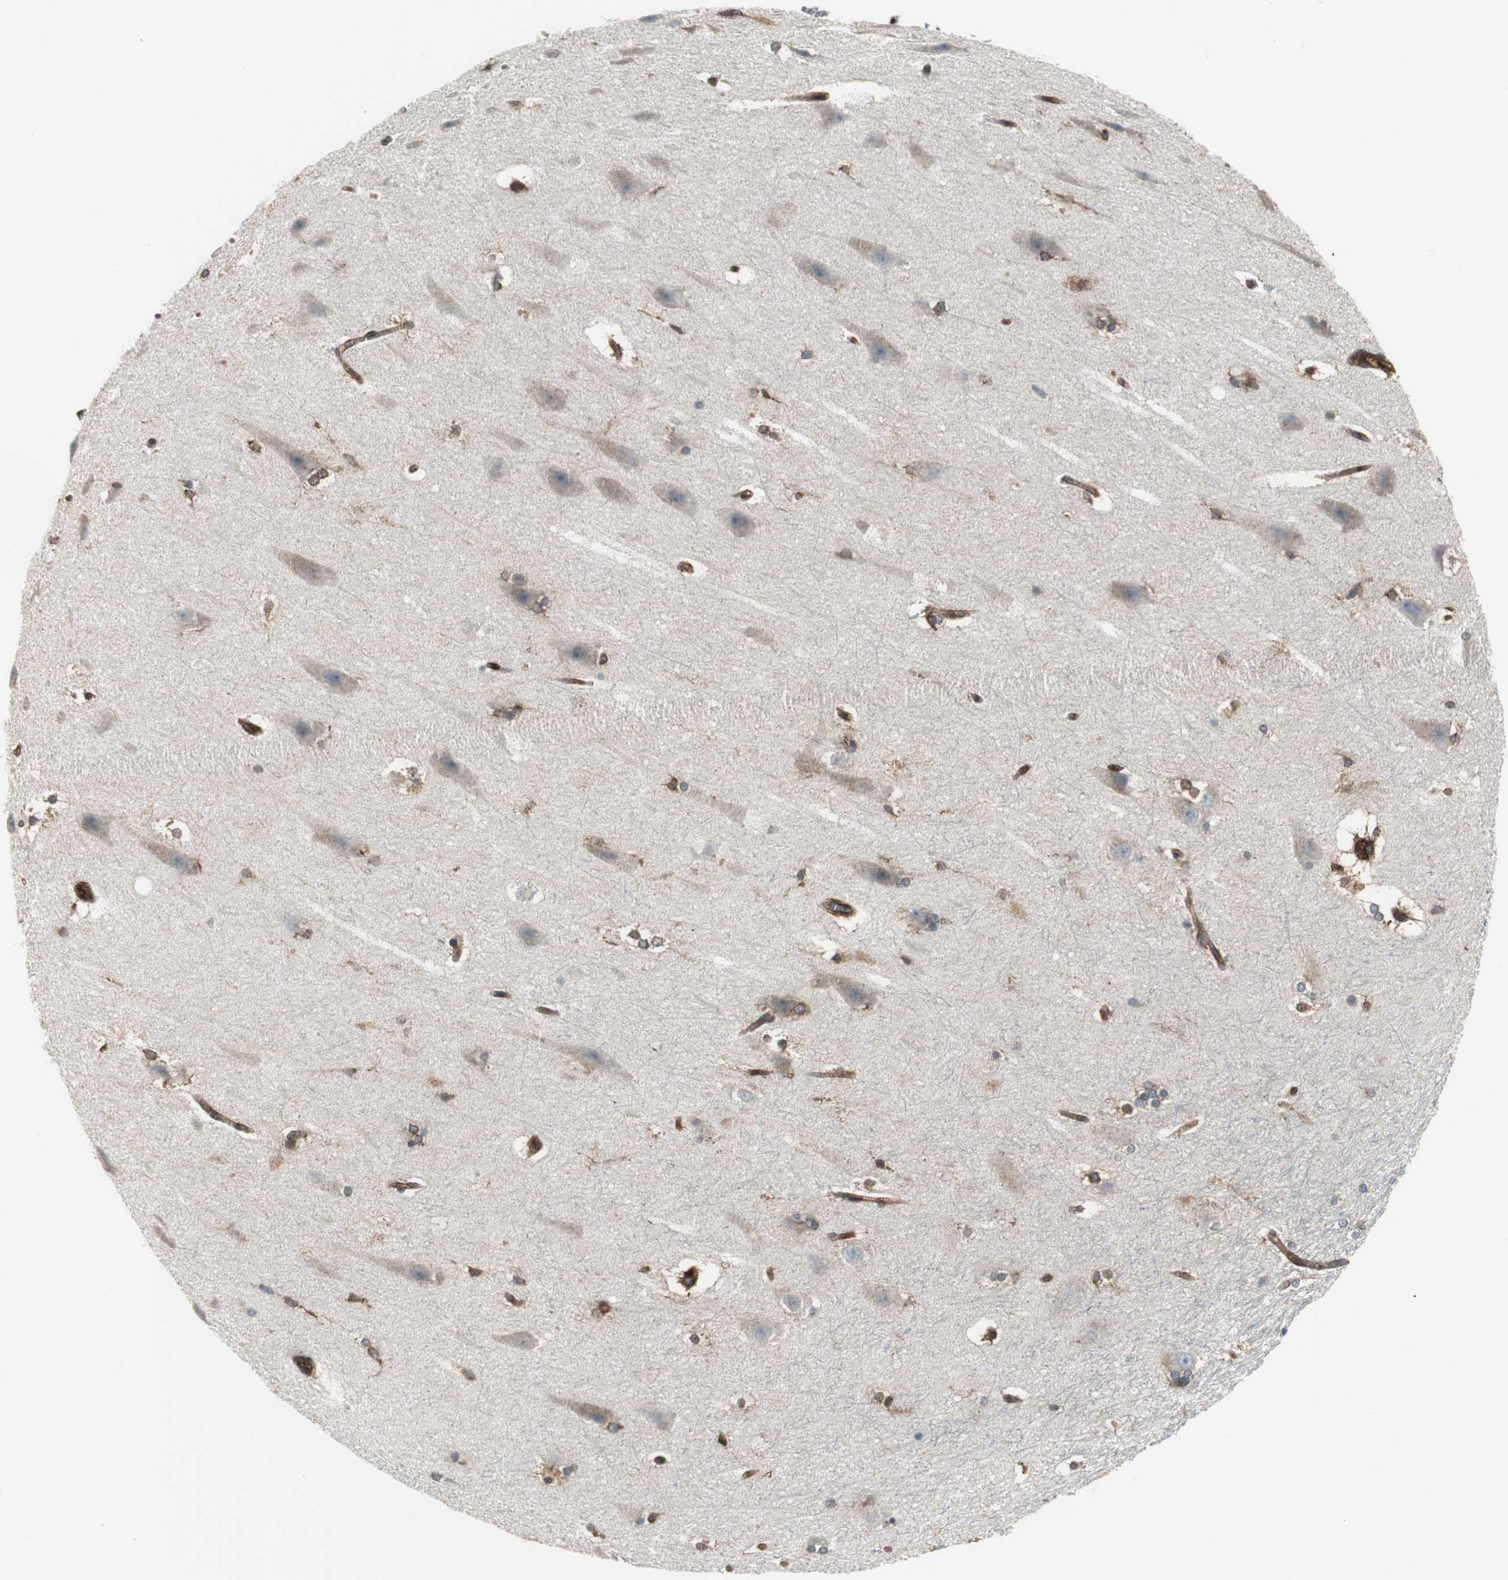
{"staining": {"intensity": "negative", "quantity": "none", "location": "none"}, "tissue": "hippocampus", "cell_type": "Glial cells", "image_type": "normal", "snomed": [{"axis": "morphology", "description": "Normal tissue, NOS"}, {"axis": "topography", "description": "Hippocampus"}], "caption": "Unremarkable hippocampus was stained to show a protein in brown. There is no significant staining in glial cells.", "gene": "RELA", "patient": {"sex": "female", "age": 19}}